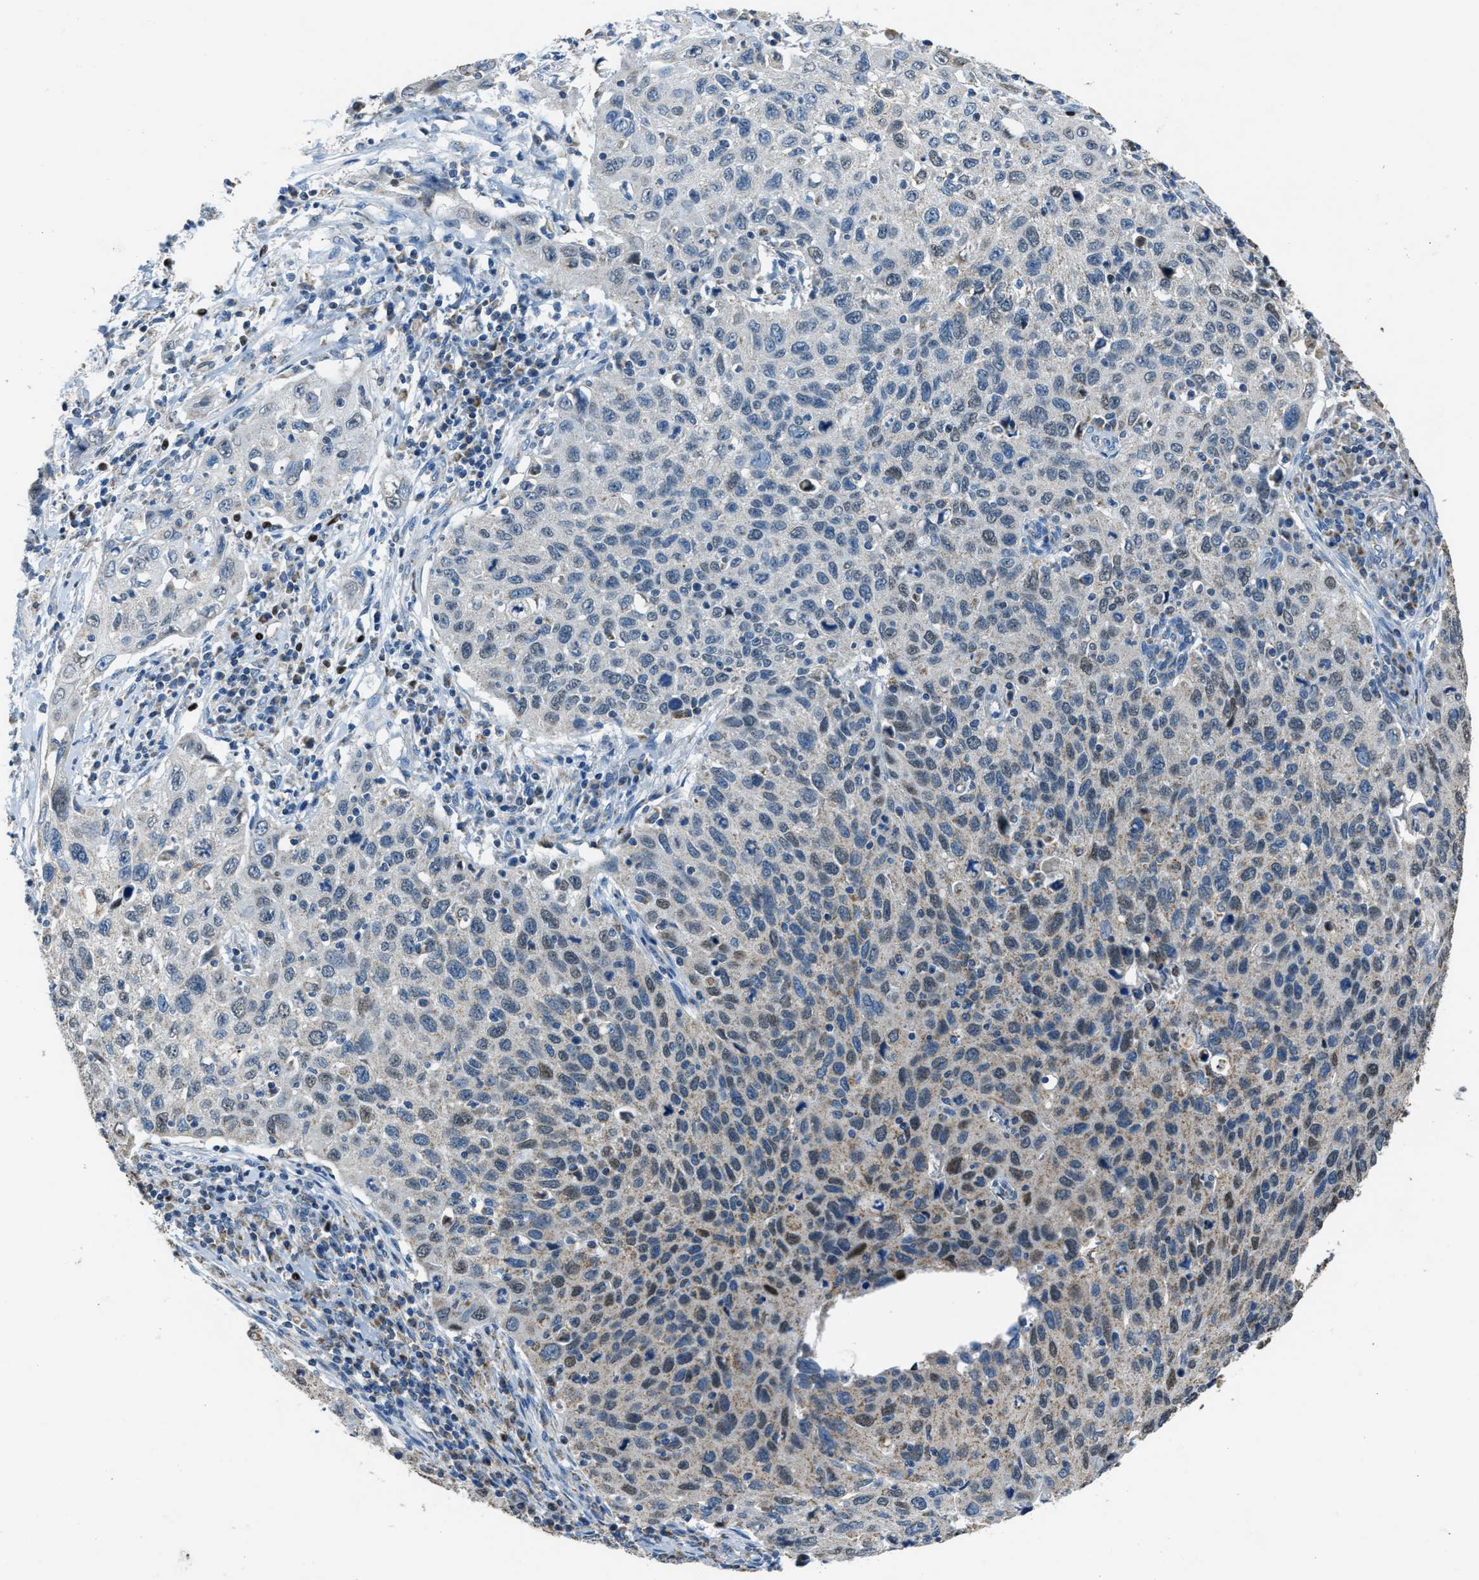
{"staining": {"intensity": "negative", "quantity": "none", "location": "none"}, "tissue": "cervical cancer", "cell_type": "Tumor cells", "image_type": "cancer", "snomed": [{"axis": "morphology", "description": "Squamous cell carcinoma, NOS"}, {"axis": "topography", "description": "Cervix"}], "caption": "Immunohistochemical staining of human squamous cell carcinoma (cervical) shows no significant staining in tumor cells.", "gene": "SLC25A11", "patient": {"sex": "female", "age": 53}}